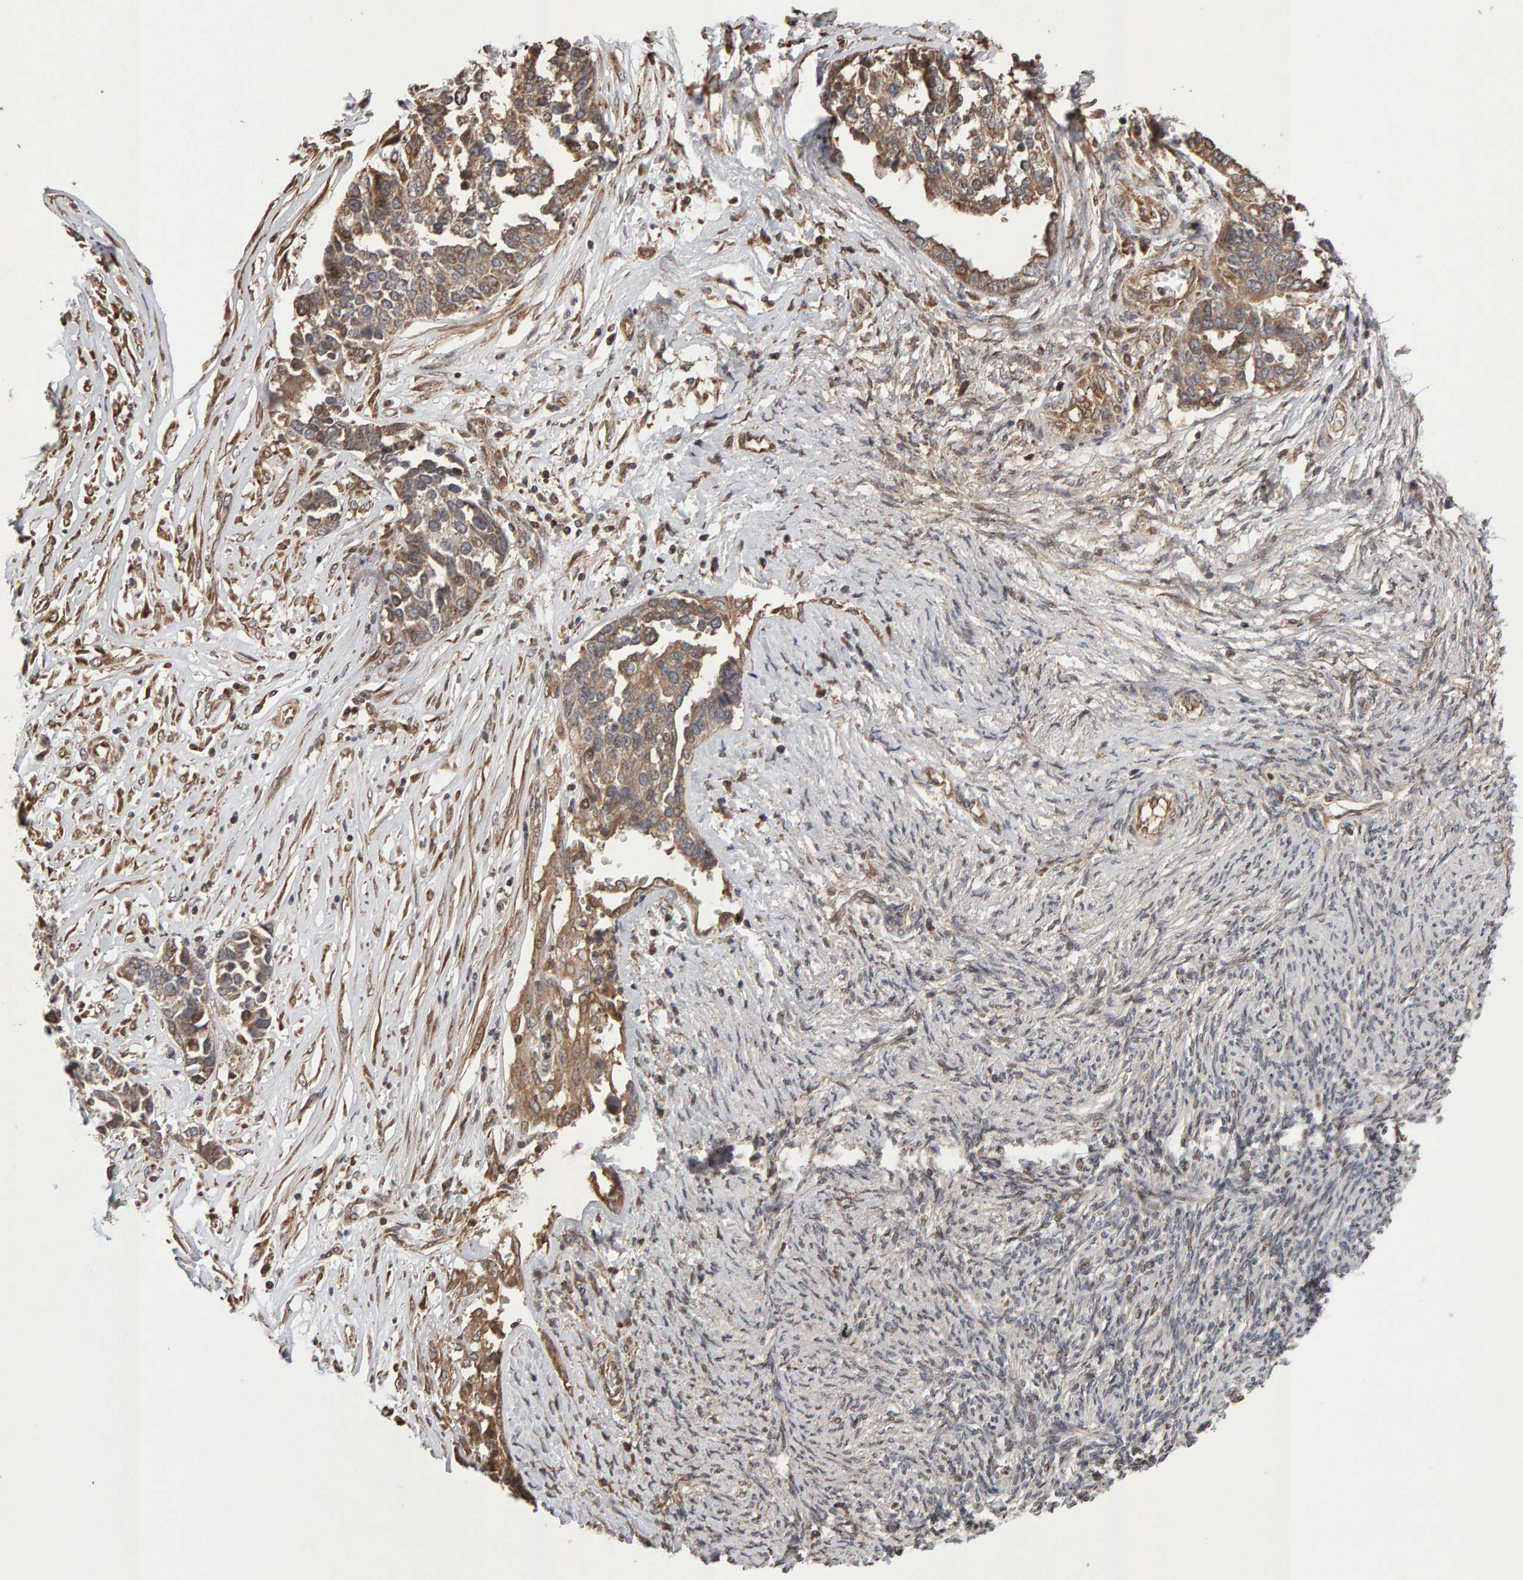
{"staining": {"intensity": "moderate", "quantity": ">75%", "location": "cytoplasmic/membranous"}, "tissue": "ovarian cancer", "cell_type": "Tumor cells", "image_type": "cancer", "snomed": [{"axis": "morphology", "description": "Cystadenocarcinoma, serous, NOS"}, {"axis": "topography", "description": "Ovary"}], "caption": "Protein staining of ovarian serous cystadenocarcinoma tissue shows moderate cytoplasmic/membranous positivity in approximately >75% of tumor cells.", "gene": "LZTS1", "patient": {"sex": "female", "age": 44}}